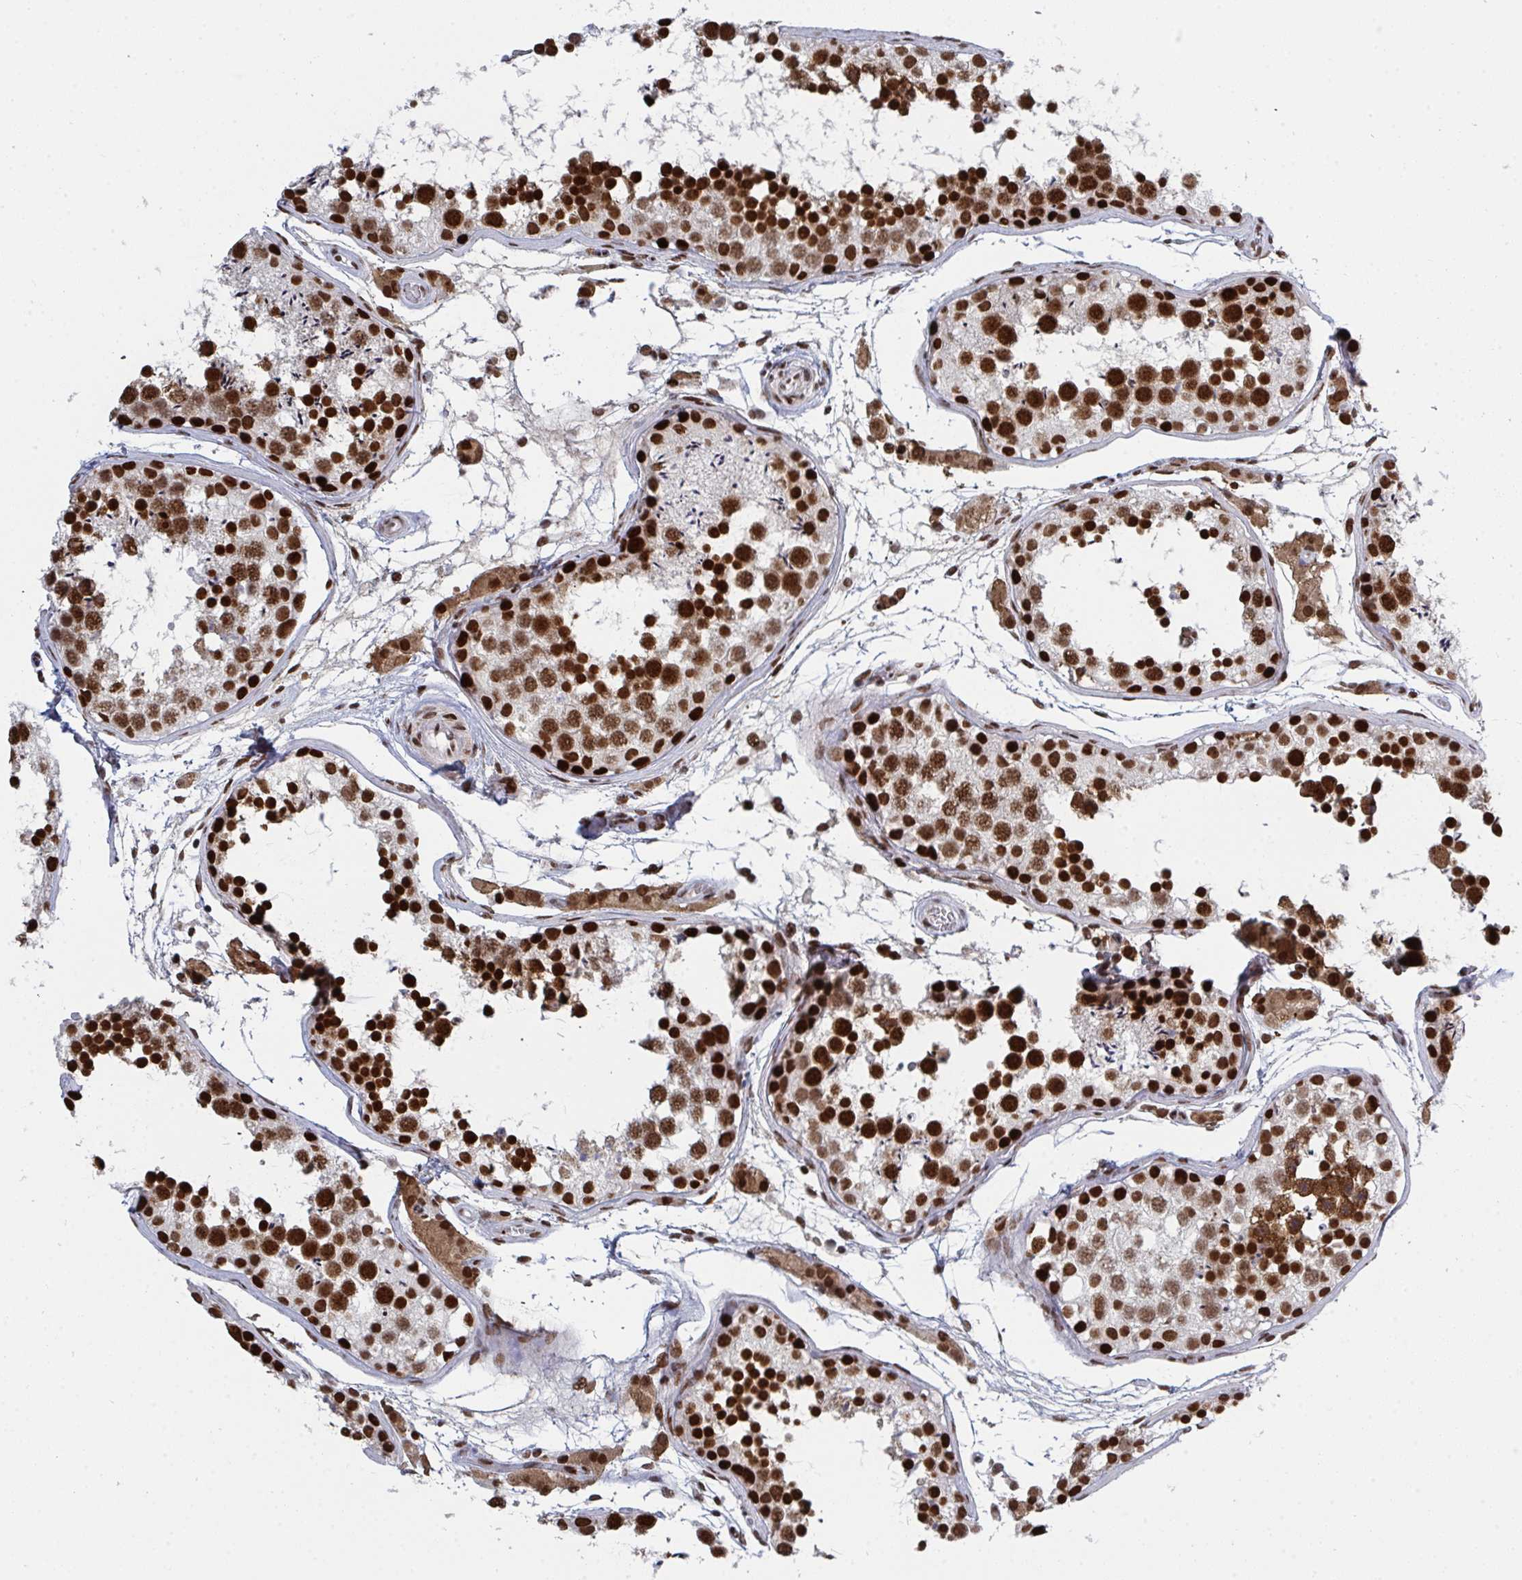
{"staining": {"intensity": "strong", "quantity": ">75%", "location": "nuclear"}, "tissue": "testis", "cell_type": "Cells in seminiferous ducts", "image_type": "normal", "snomed": [{"axis": "morphology", "description": "Normal tissue, NOS"}, {"axis": "topography", "description": "Testis"}], "caption": "Cells in seminiferous ducts show strong nuclear staining in about >75% of cells in normal testis. Ihc stains the protein of interest in brown and the nuclei are stained blue.", "gene": "ZNF607", "patient": {"sex": "male", "age": 29}}